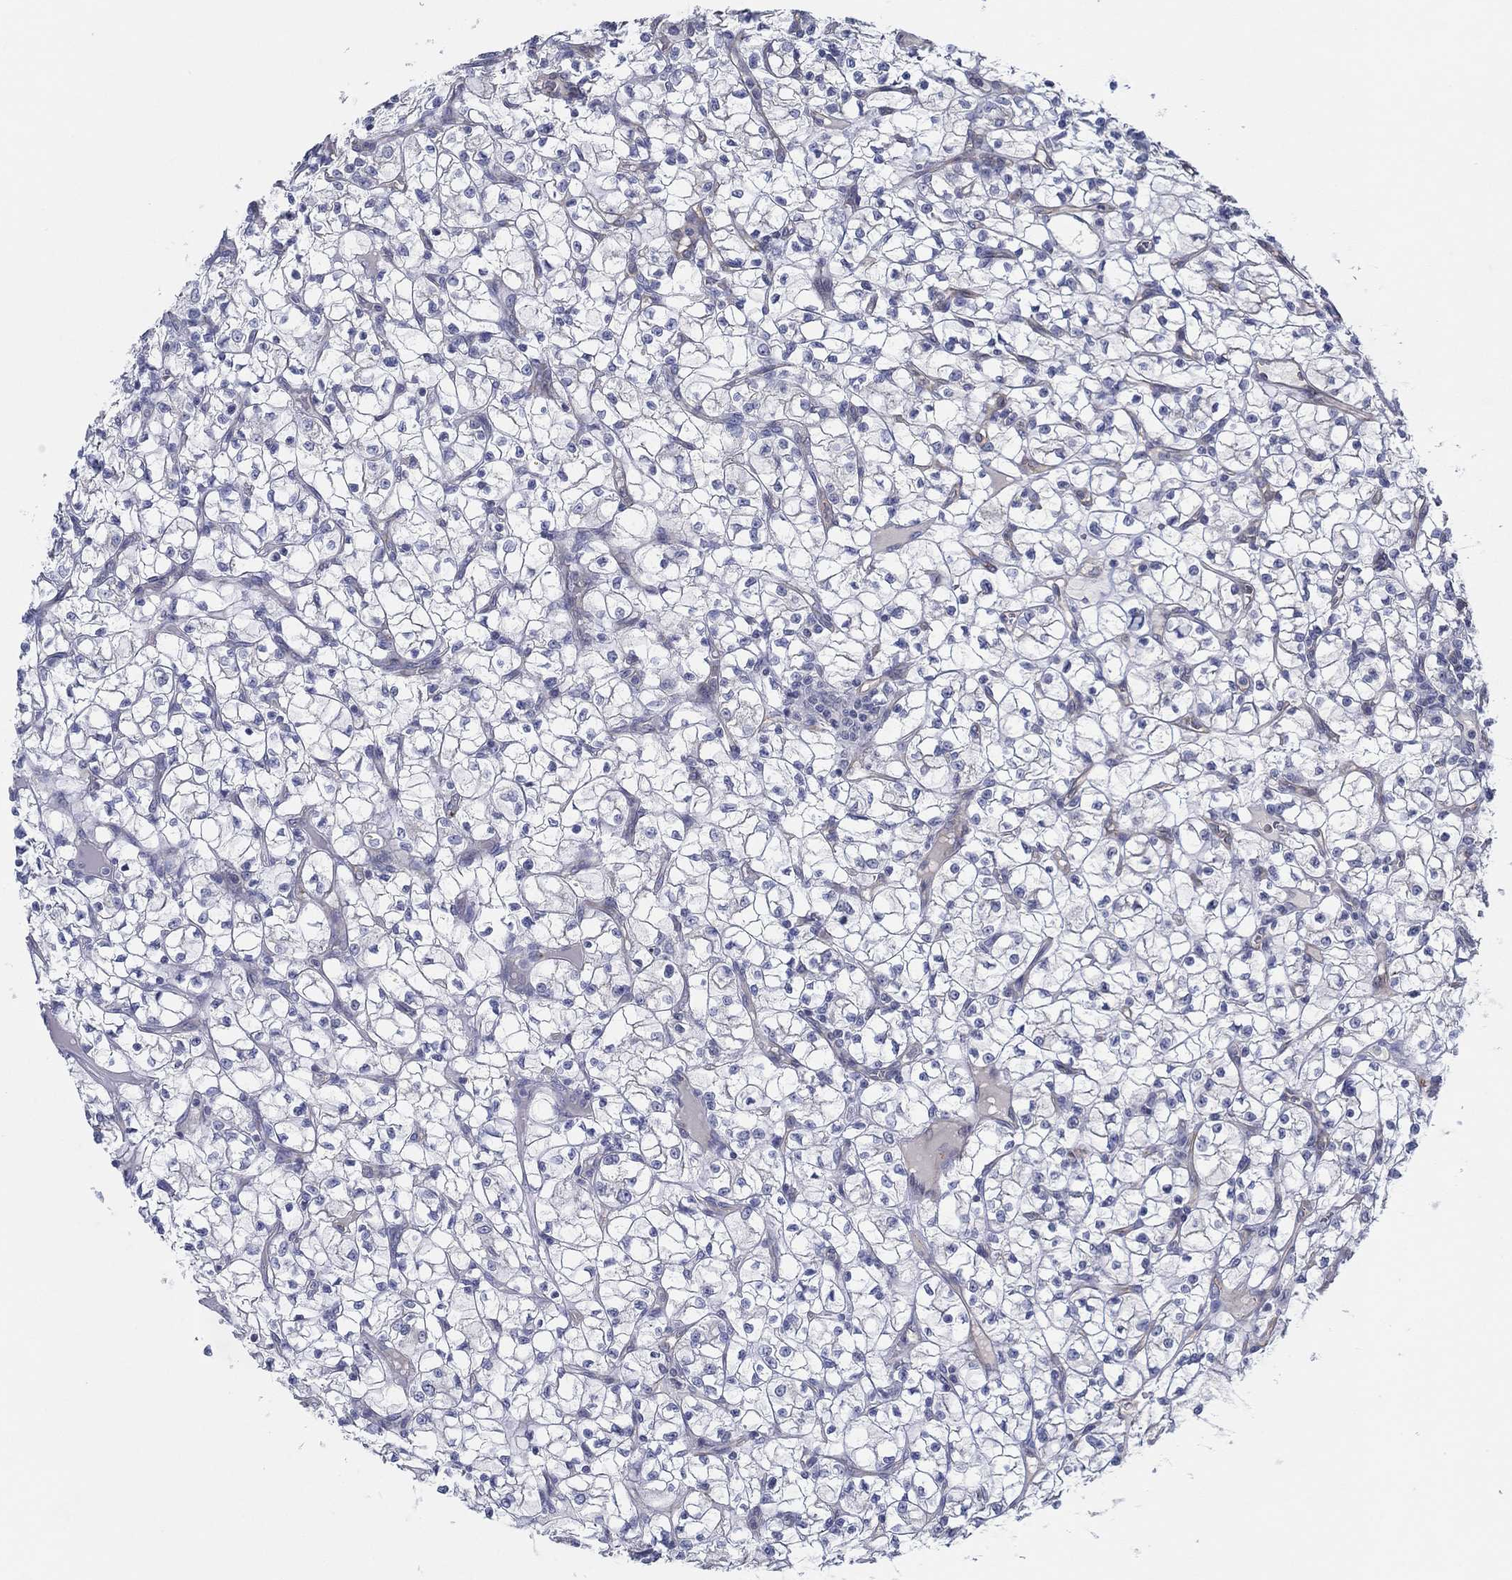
{"staining": {"intensity": "negative", "quantity": "none", "location": "none"}, "tissue": "renal cancer", "cell_type": "Tumor cells", "image_type": "cancer", "snomed": [{"axis": "morphology", "description": "Adenocarcinoma, NOS"}, {"axis": "topography", "description": "Kidney"}], "caption": "Human renal adenocarcinoma stained for a protein using immunohistochemistry (IHC) displays no staining in tumor cells.", "gene": "GJA5", "patient": {"sex": "female", "age": 64}}